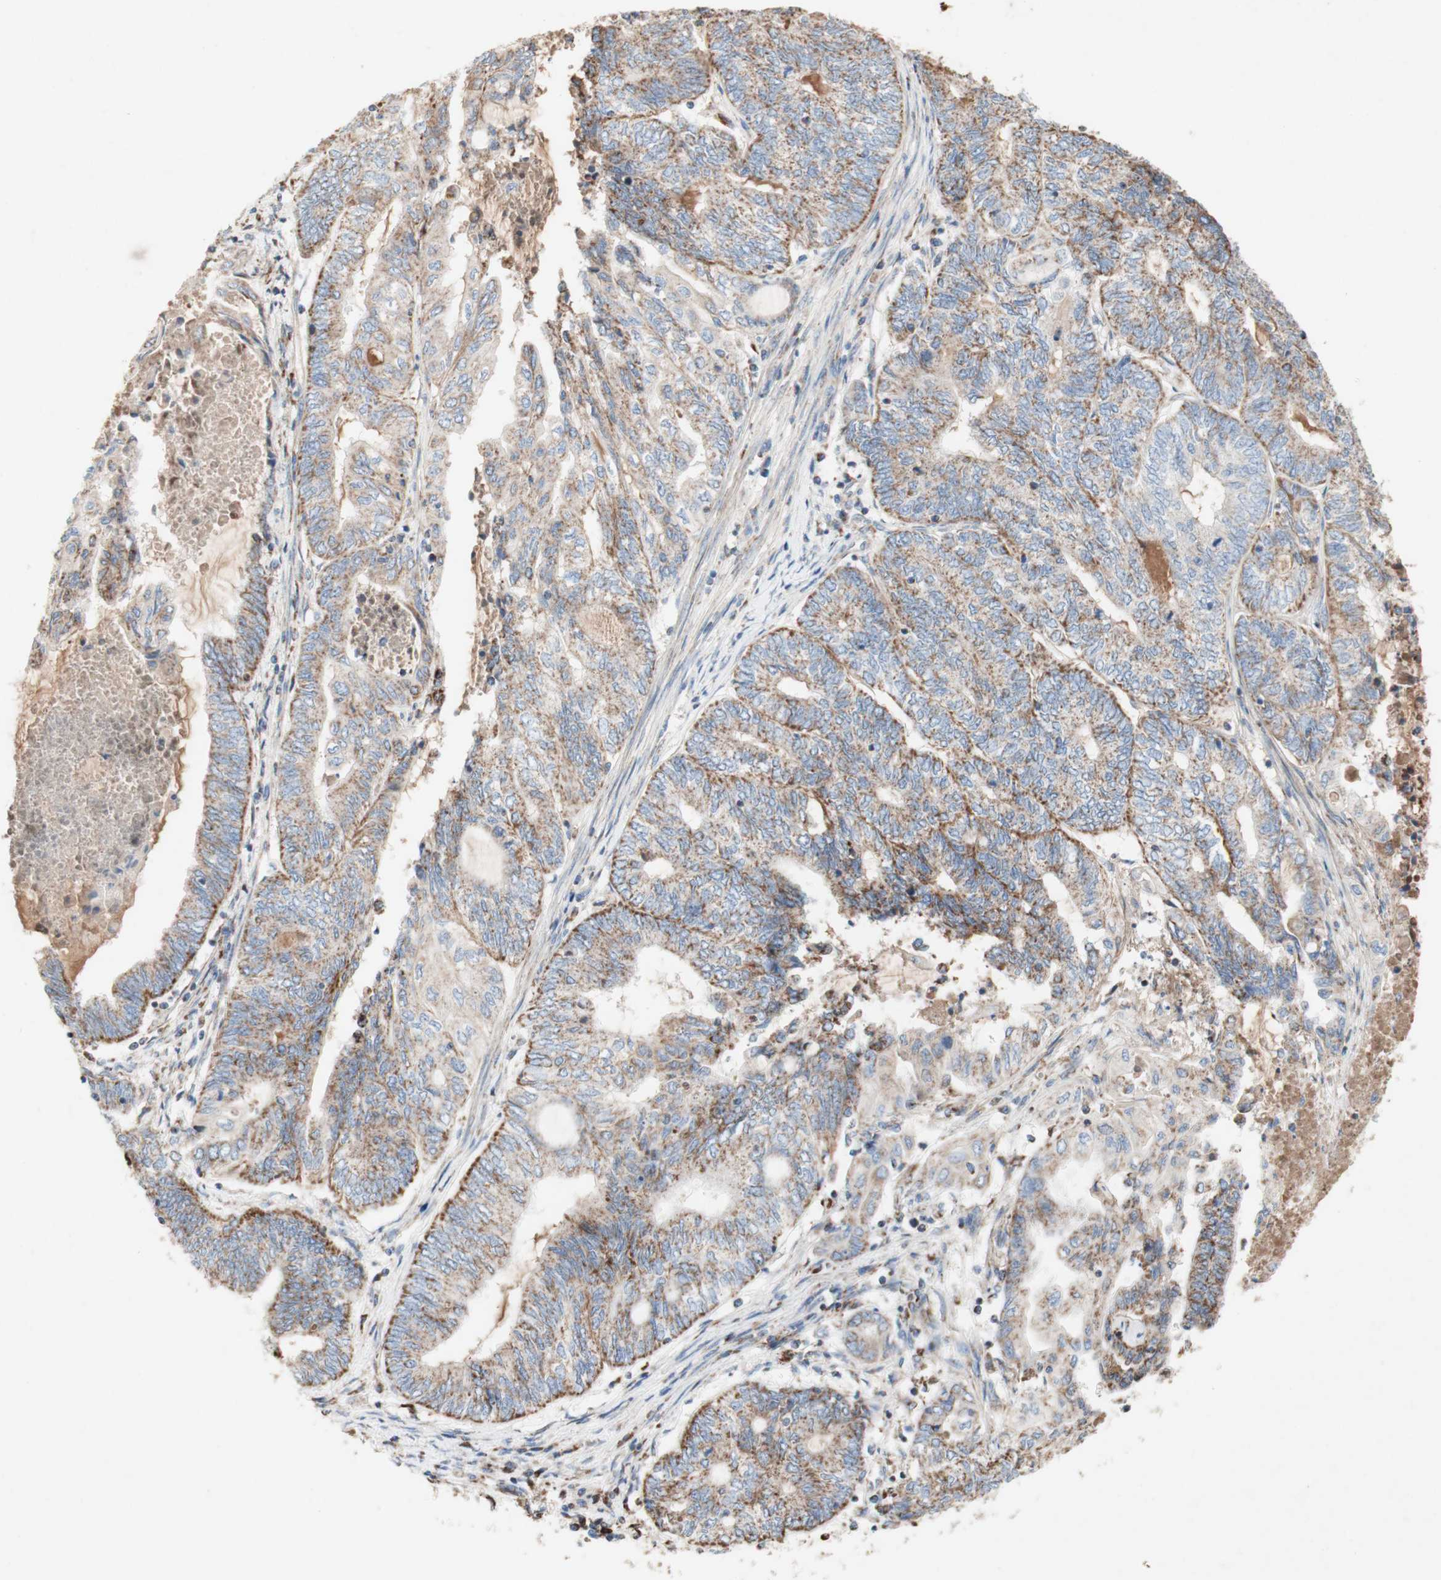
{"staining": {"intensity": "moderate", "quantity": ">75%", "location": "cytoplasmic/membranous"}, "tissue": "endometrial cancer", "cell_type": "Tumor cells", "image_type": "cancer", "snomed": [{"axis": "morphology", "description": "Adenocarcinoma, NOS"}, {"axis": "topography", "description": "Uterus"}, {"axis": "topography", "description": "Endometrium"}], "caption": "This histopathology image exhibits immunohistochemistry (IHC) staining of human endometrial cancer (adenocarcinoma), with medium moderate cytoplasmic/membranous staining in approximately >75% of tumor cells.", "gene": "SDHB", "patient": {"sex": "female", "age": 70}}